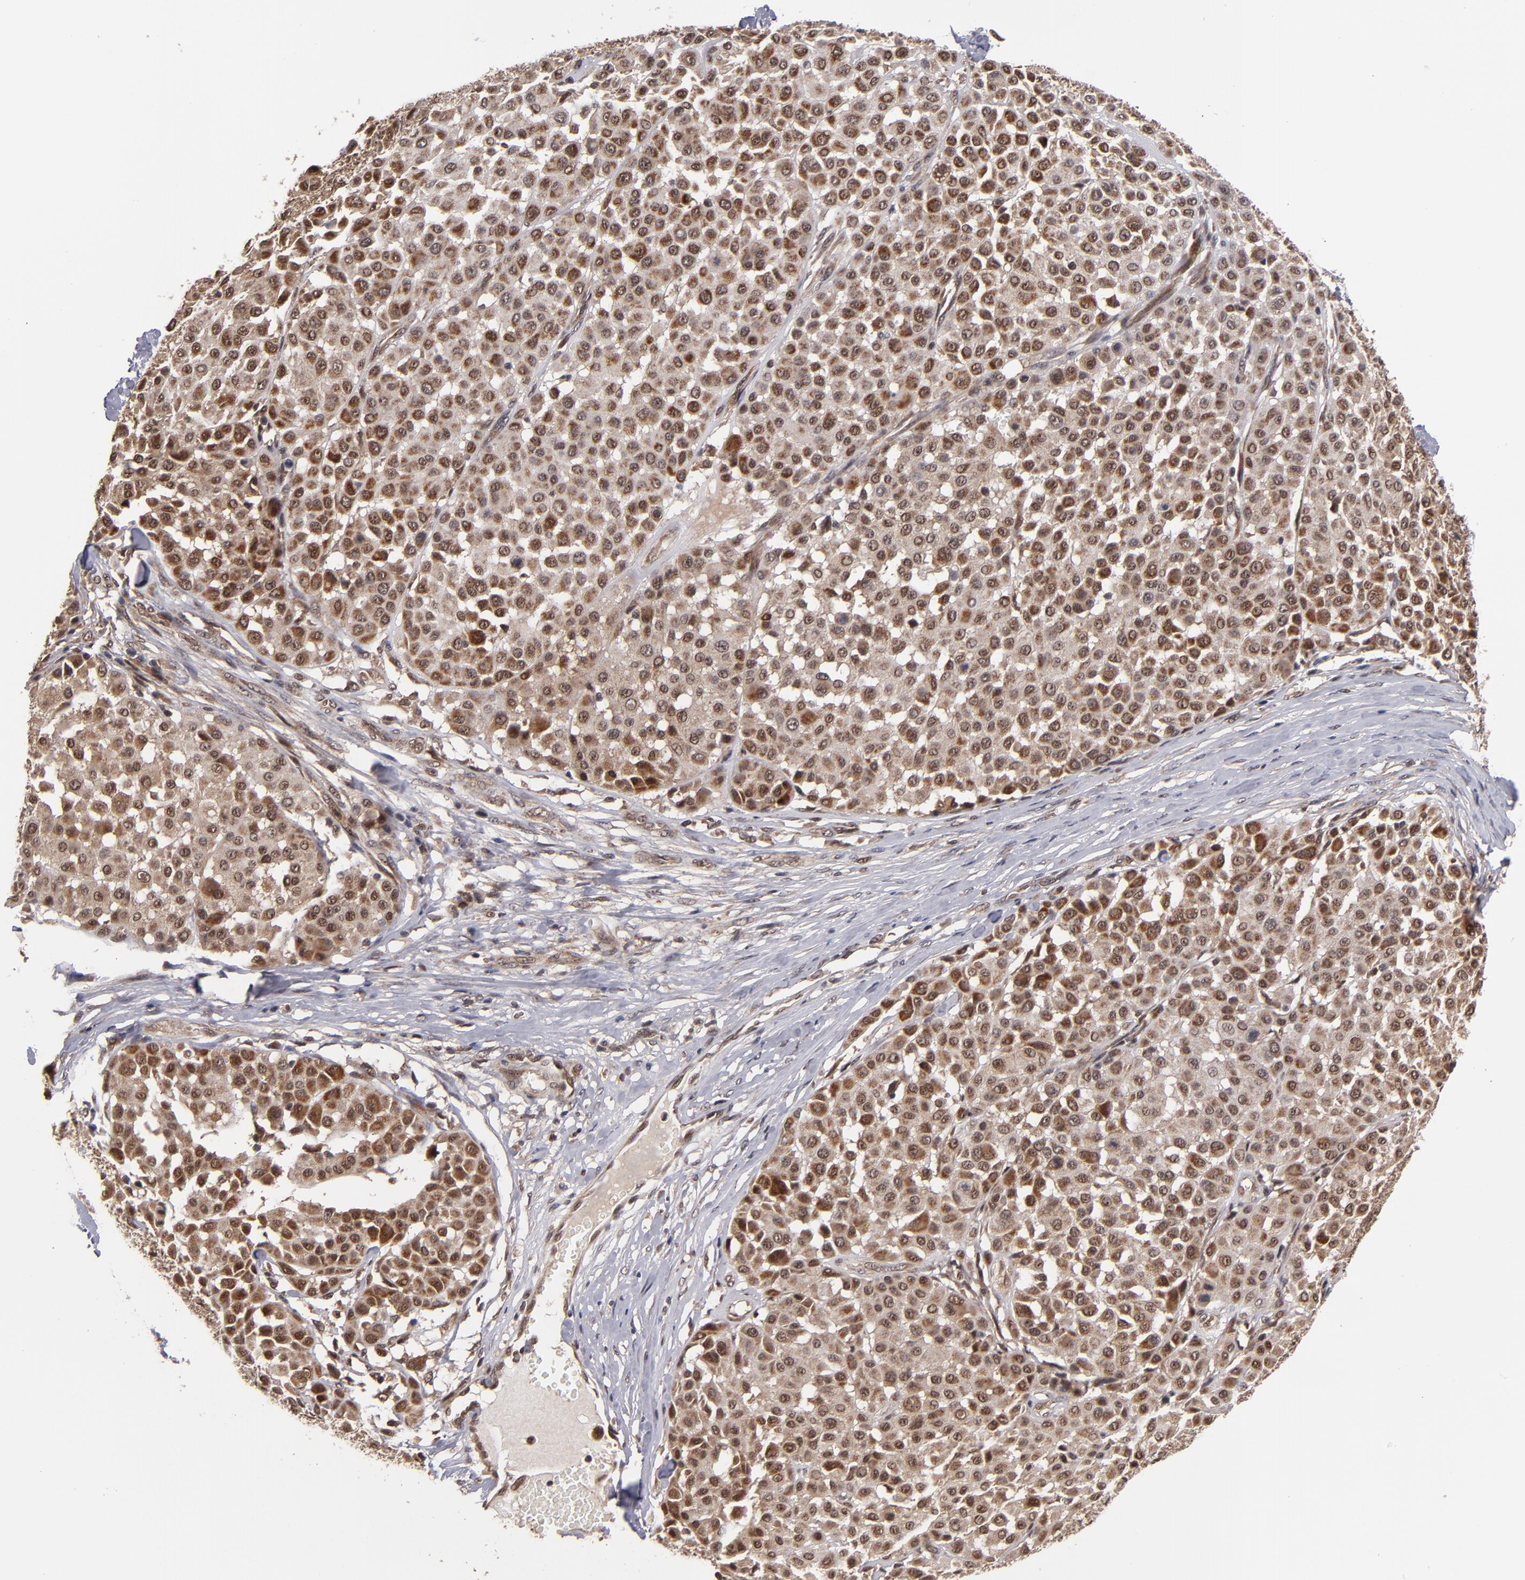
{"staining": {"intensity": "moderate", "quantity": ">75%", "location": "cytoplasmic/membranous,nuclear"}, "tissue": "melanoma", "cell_type": "Tumor cells", "image_type": "cancer", "snomed": [{"axis": "morphology", "description": "Malignant melanoma, Metastatic site"}, {"axis": "topography", "description": "Soft tissue"}], "caption": "A medium amount of moderate cytoplasmic/membranous and nuclear staining is identified in approximately >75% of tumor cells in malignant melanoma (metastatic site) tissue.", "gene": "CUL5", "patient": {"sex": "male", "age": 41}}